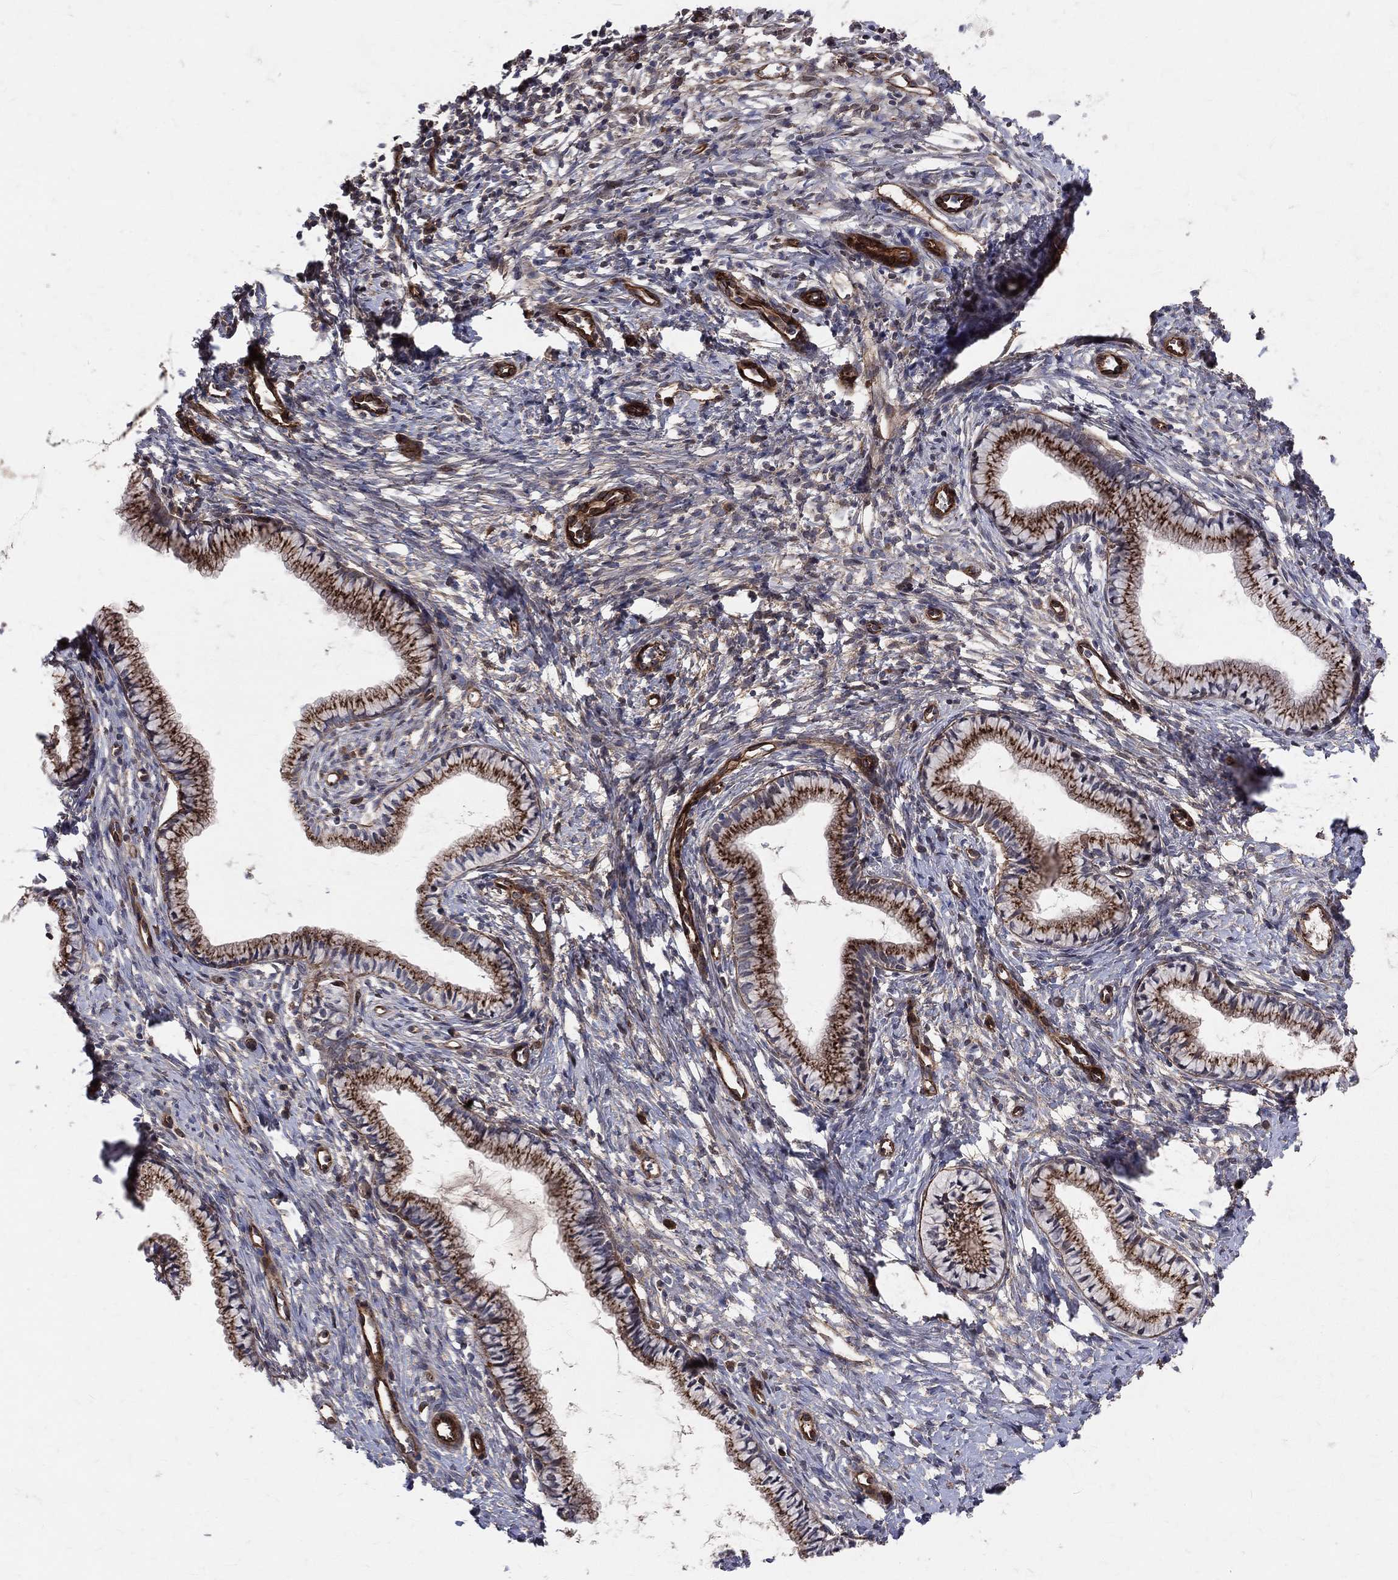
{"staining": {"intensity": "strong", "quantity": ">75%", "location": "cytoplasmic/membranous"}, "tissue": "cervix", "cell_type": "Glandular cells", "image_type": "normal", "snomed": [{"axis": "morphology", "description": "Normal tissue, NOS"}, {"axis": "topography", "description": "Cervix"}], "caption": "The immunohistochemical stain shows strong cytoplasmic/membranous expression in glandular cells of benign cervix. (brown staining indicates protein expression, while blue staining denotes nuclei).", "gene": "ENTPD1", "patient": {"sex": "female", "age": 39}}